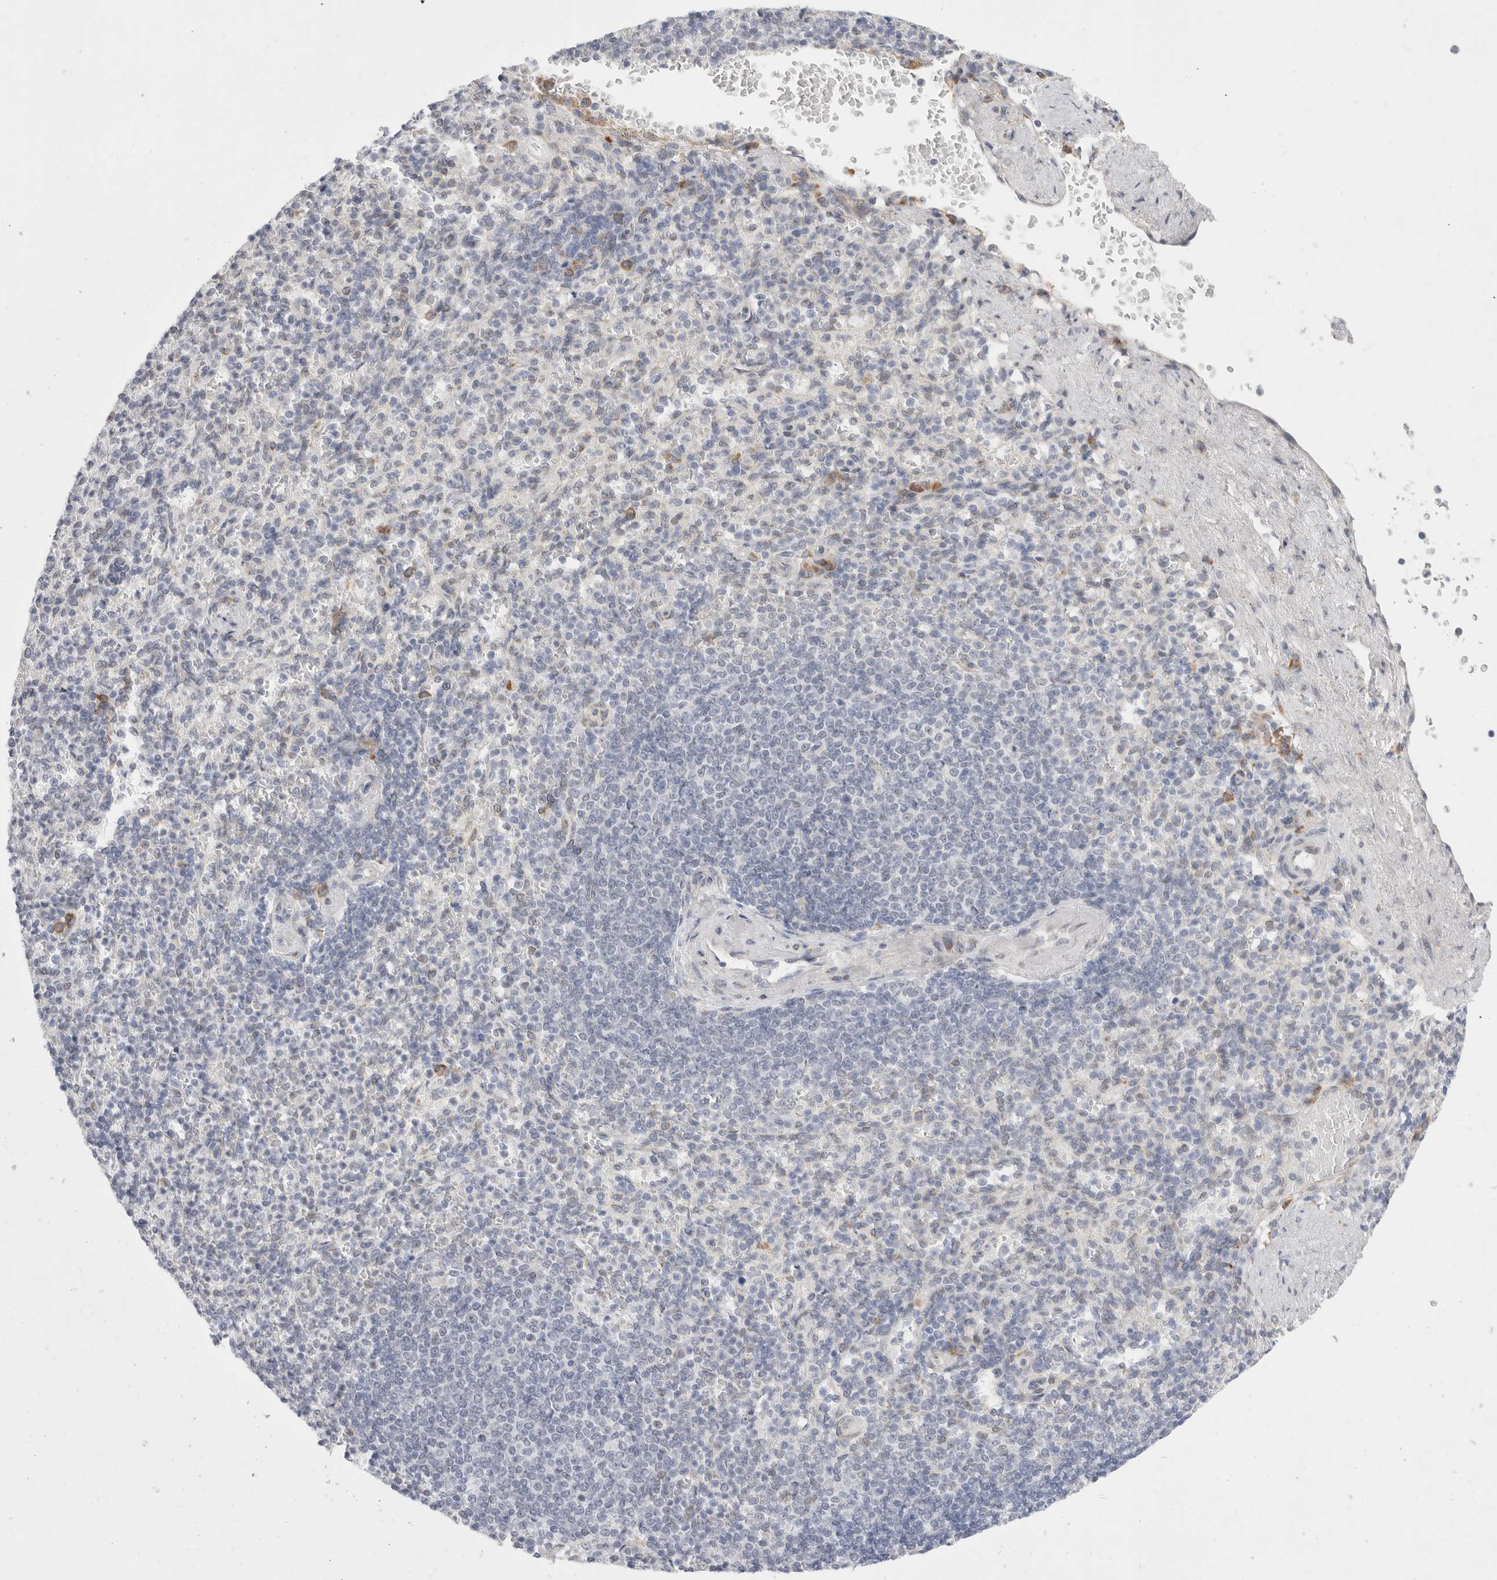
{"staining": {"intensity": "negative", "quantity": "none", "location": "none"}, "tissue": "spleen", "cell_type": "Cells in red pulp", "image_type": "normal", "snomed": [{"axis": "morphology", "description": "Normal tissue, NOS"}, {"axis": "topography", "description": "Spleen"}], "caption": "Immunohistochemical staining of benign human spleen shows no significant positivity in cells in red pulp.", "gene": "TRMT1L", "patient": {"sex": "female", "age": 74}}